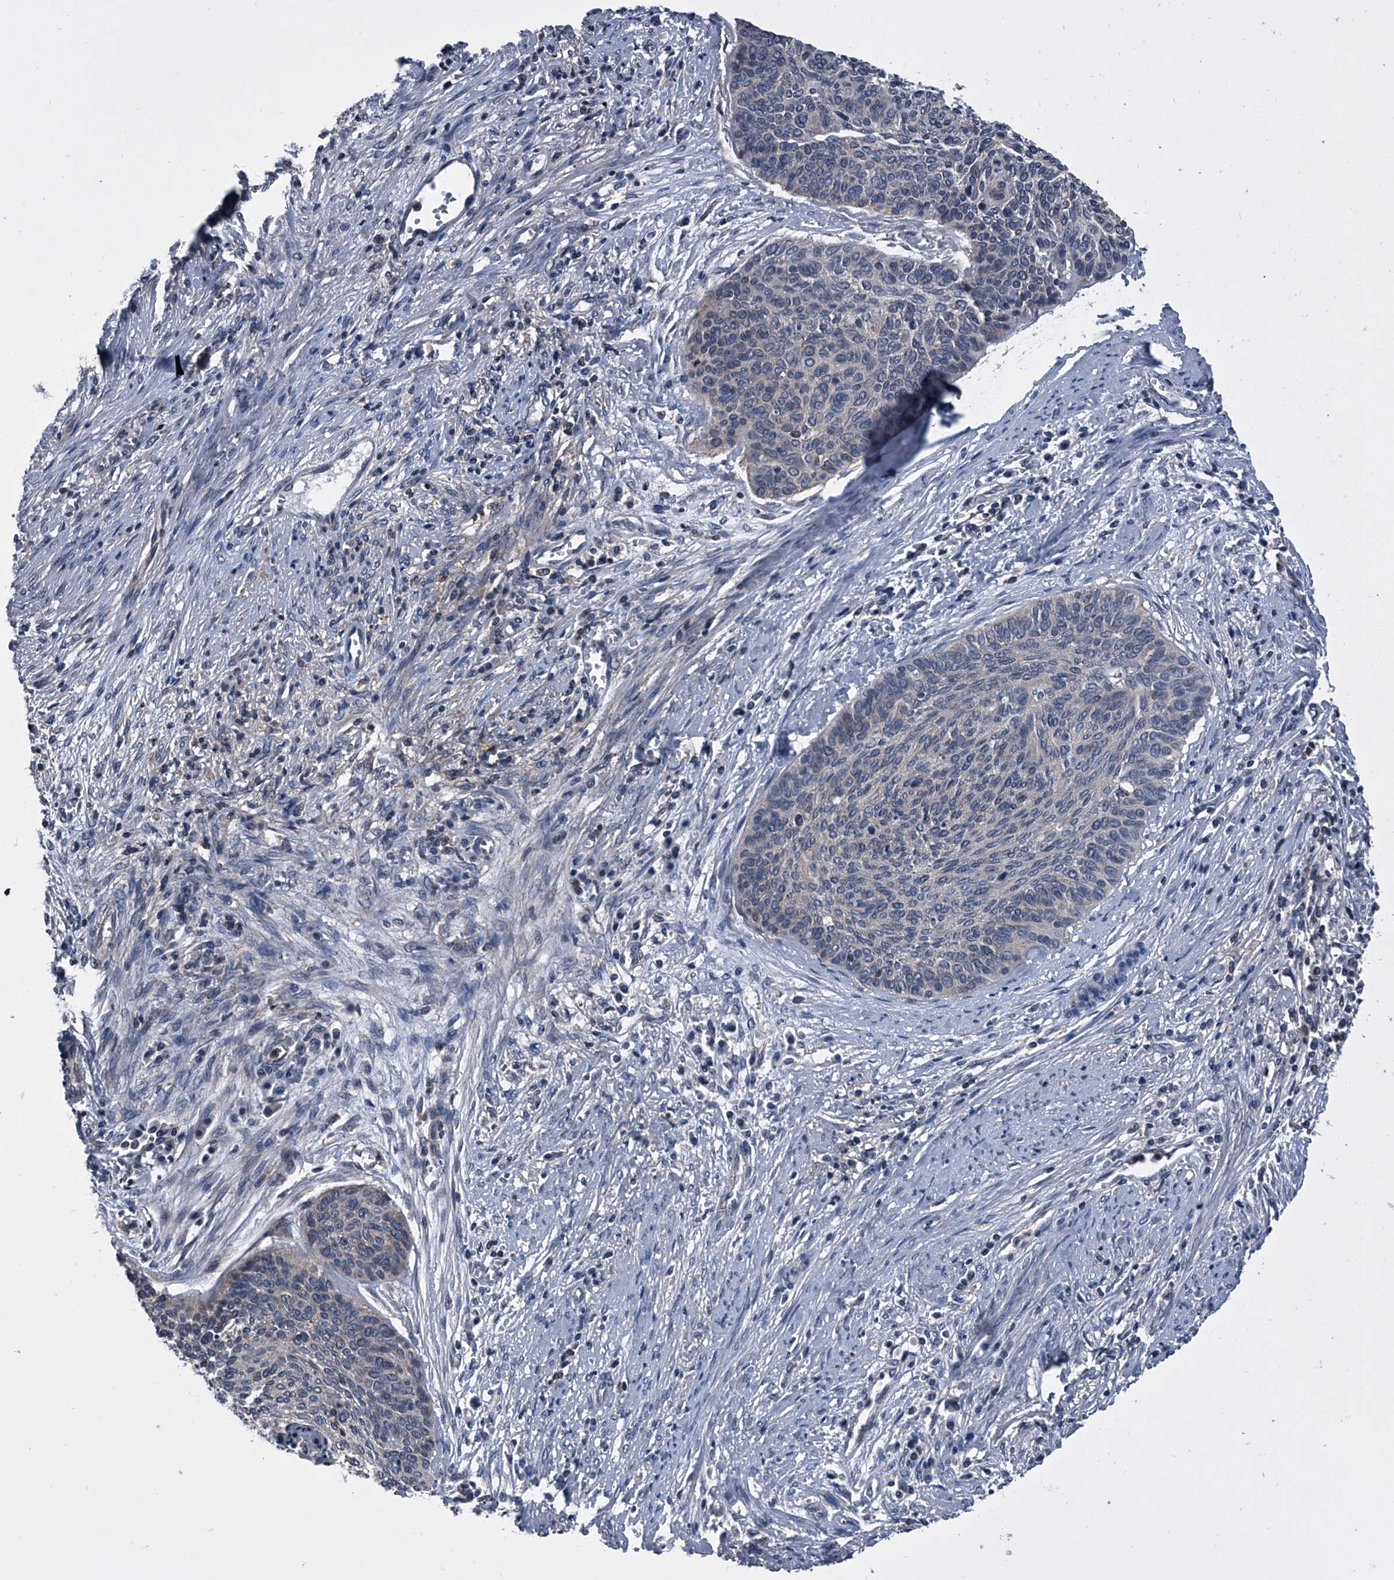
{"staining": {"intensity": "negative", "quantity": "none", "location": "none"}, "tissue": "cervical cancer", "cell_type": "Tumor cells", "image_type": "cancer", "snomed": [{"axis": "morphology", "description": "Squamous cell carcinoma, NOS"}, {"axis": "topography", "description": "Cervix"}], "caption": "Squamous cell carcinoma (cervical) was stained to show a protein in brown. There is no significant staining in tumor cells.", "gene": "PIP5K1A", "patient": {"sex": "female", "age": 55}}